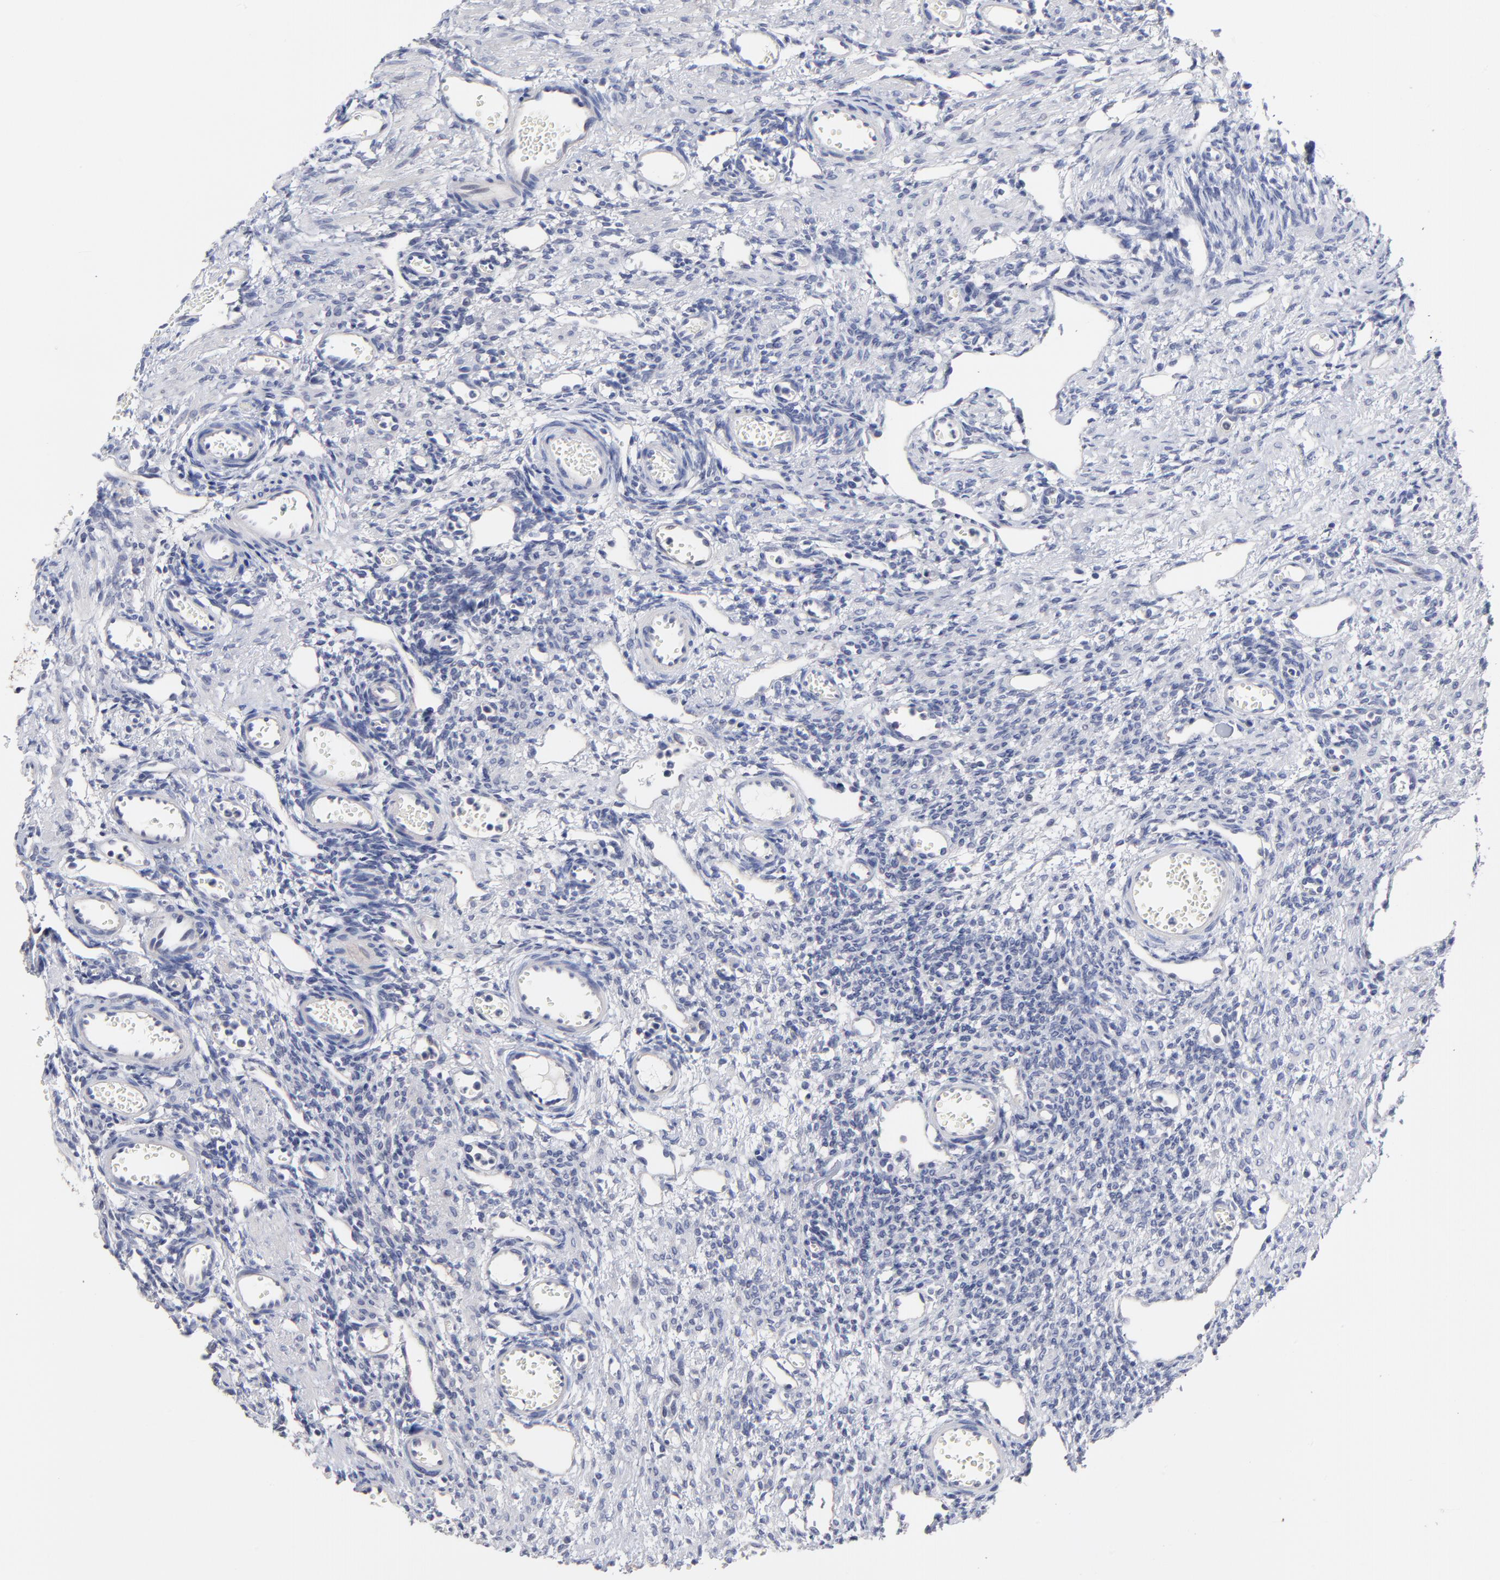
{"staining": {"intensity": "weak", "quantity": ">75%", "location": "cytoplasmic/membranous"}, "tissue": "ovary", "cell_type": "Follicle cells", "image_type": "normal", "snomed": [{"axis": "morphology", "description": "Normal tissue, NOS"}, {"axis": "topography", "description": "Ovary"}], "caption": "Immunohistochemical staining of normal ovary shows low levels of weak cytoplasmic/membranous positivity in approximately >75% of follicle cells.", "gene": "CXADR", "patient": {"sex": "female", "age": 33}}